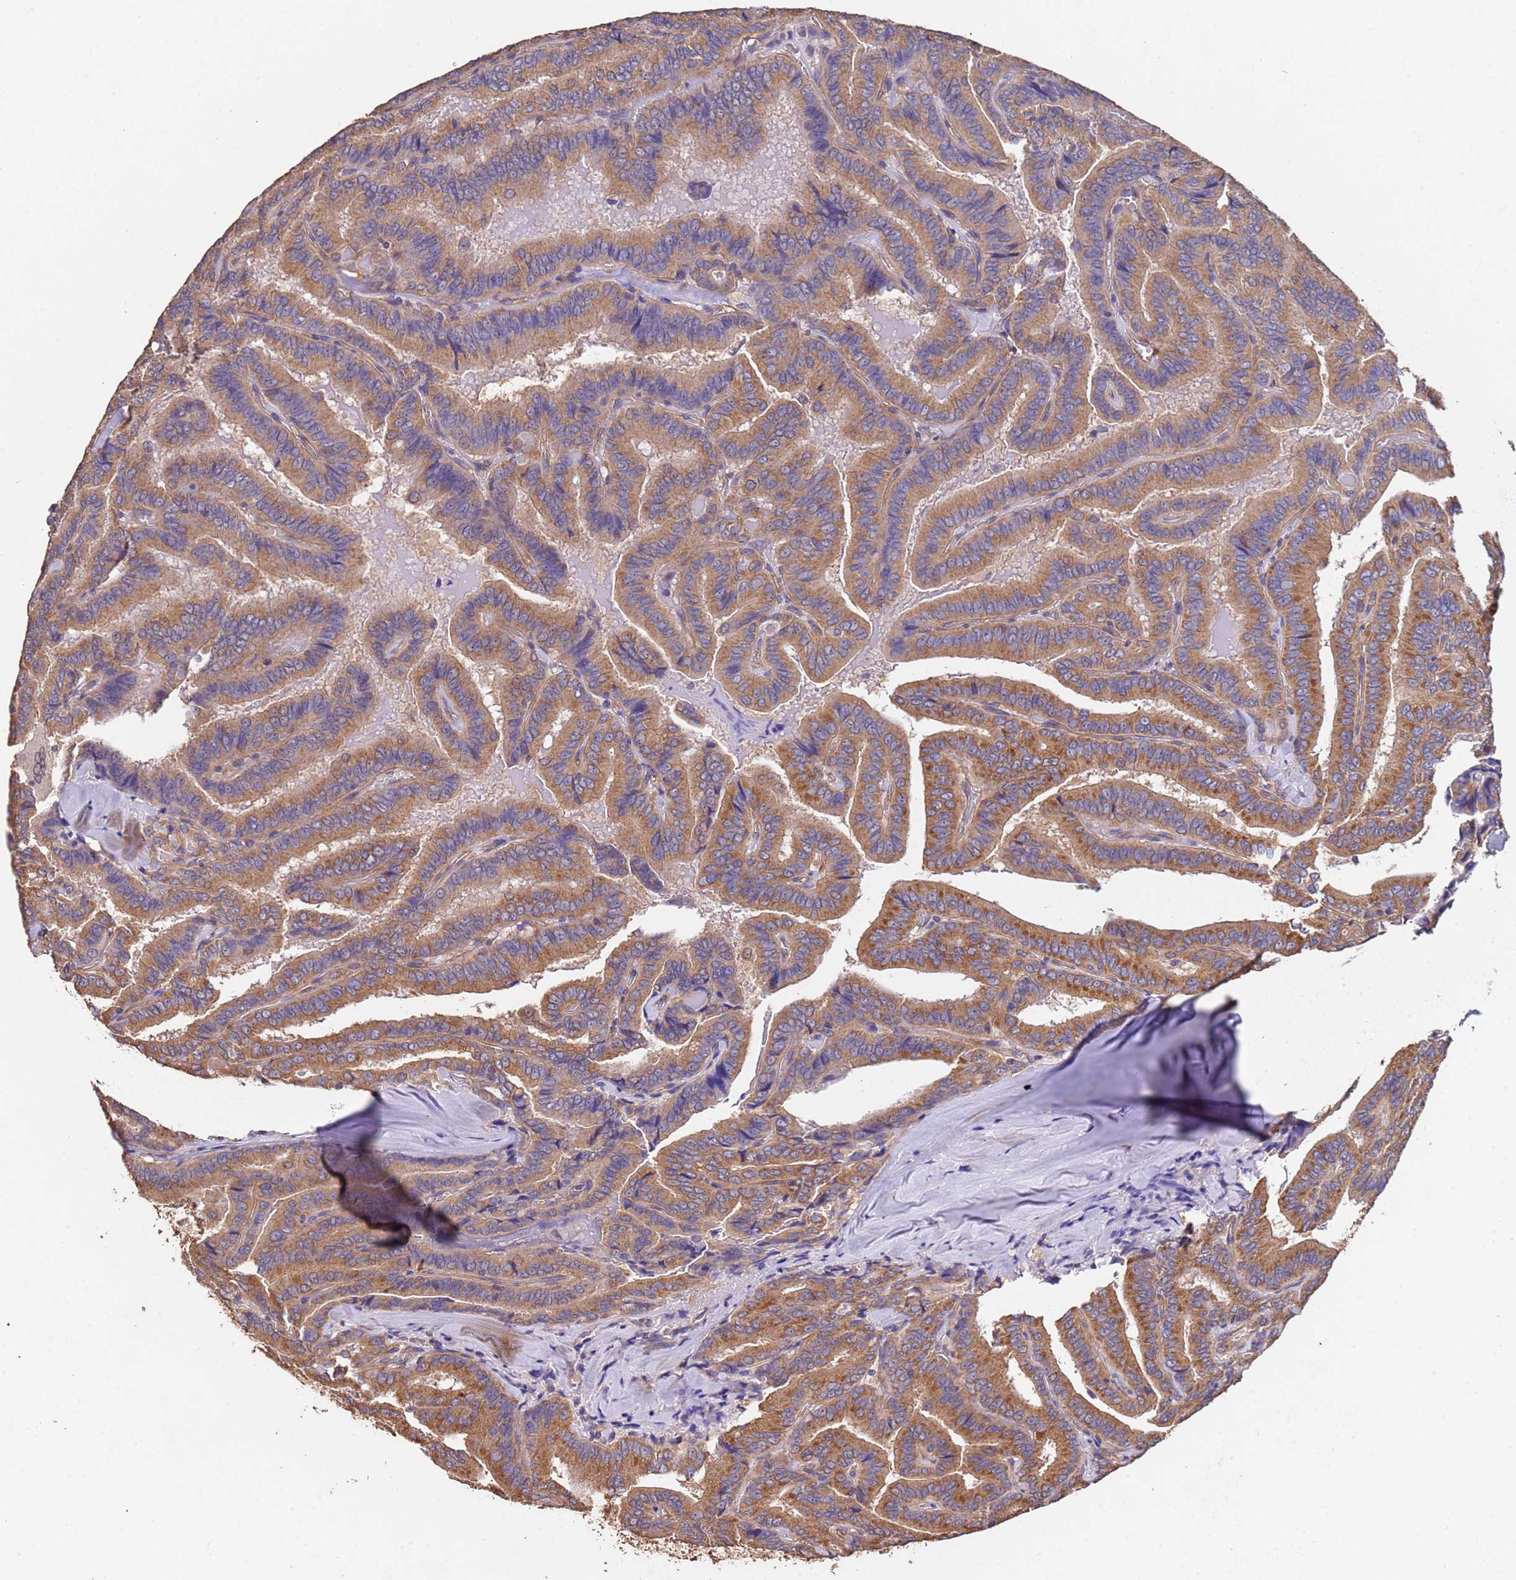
{"staining": {"intensity": "moderate", "quantity": ">75%", "location": "cytoplasmic/membranous"}, "tissue": "thyroid cancer", "cell_type": "Tumor cells", "image_type": "cancer", "snomed": [{"axis": "morphology", "description": "Papillary adenocarcinoma, NOS"}, {"axis": "topography", "description": "Thyroid gland"}], "caption": "Protein expression analysis of human thyroid cancer (papillary adenocarcinoma) reveals moderate cytoplasmic/membranous expression in about >75% of tumor cells.", "gene": "MTX3", "patient": {"sex": "male", "age": 61}}